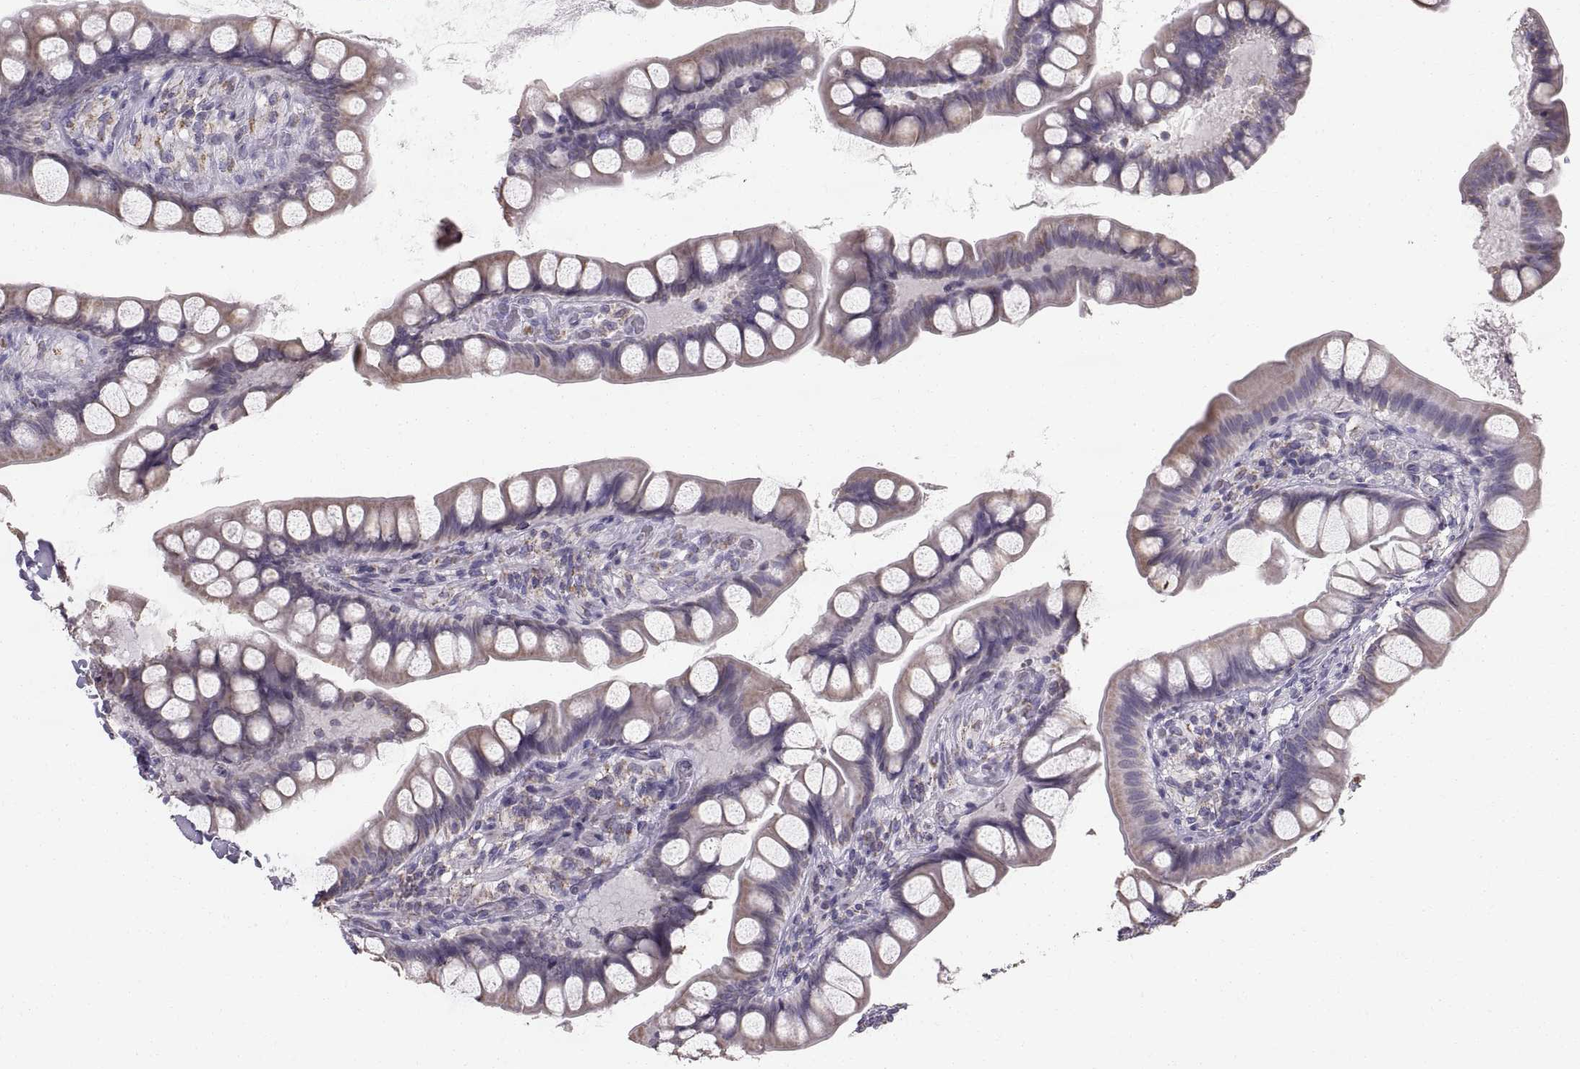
{"staining": {"intensity": "weak", "quantity": "<25%", "location": "cytoplasmic/membranous"}, "tissue": "small intestine", "cell_type": "Glandular cells", "image_type": "normal", "snomed": [{"axis": "morphology", "description": "Normal tissue, NOS"}, {"axis": "topography", "description": "Small intestine"}], "caption": "This micrograph is of normal small intestine stained with immunohistochemistry (IHC) to label a protein in brown with the nuclei are counter-stained blue. There is no staining in glandular cells.", "gene": "STMND1", "patient": {"sex": "male", "age": 70}}